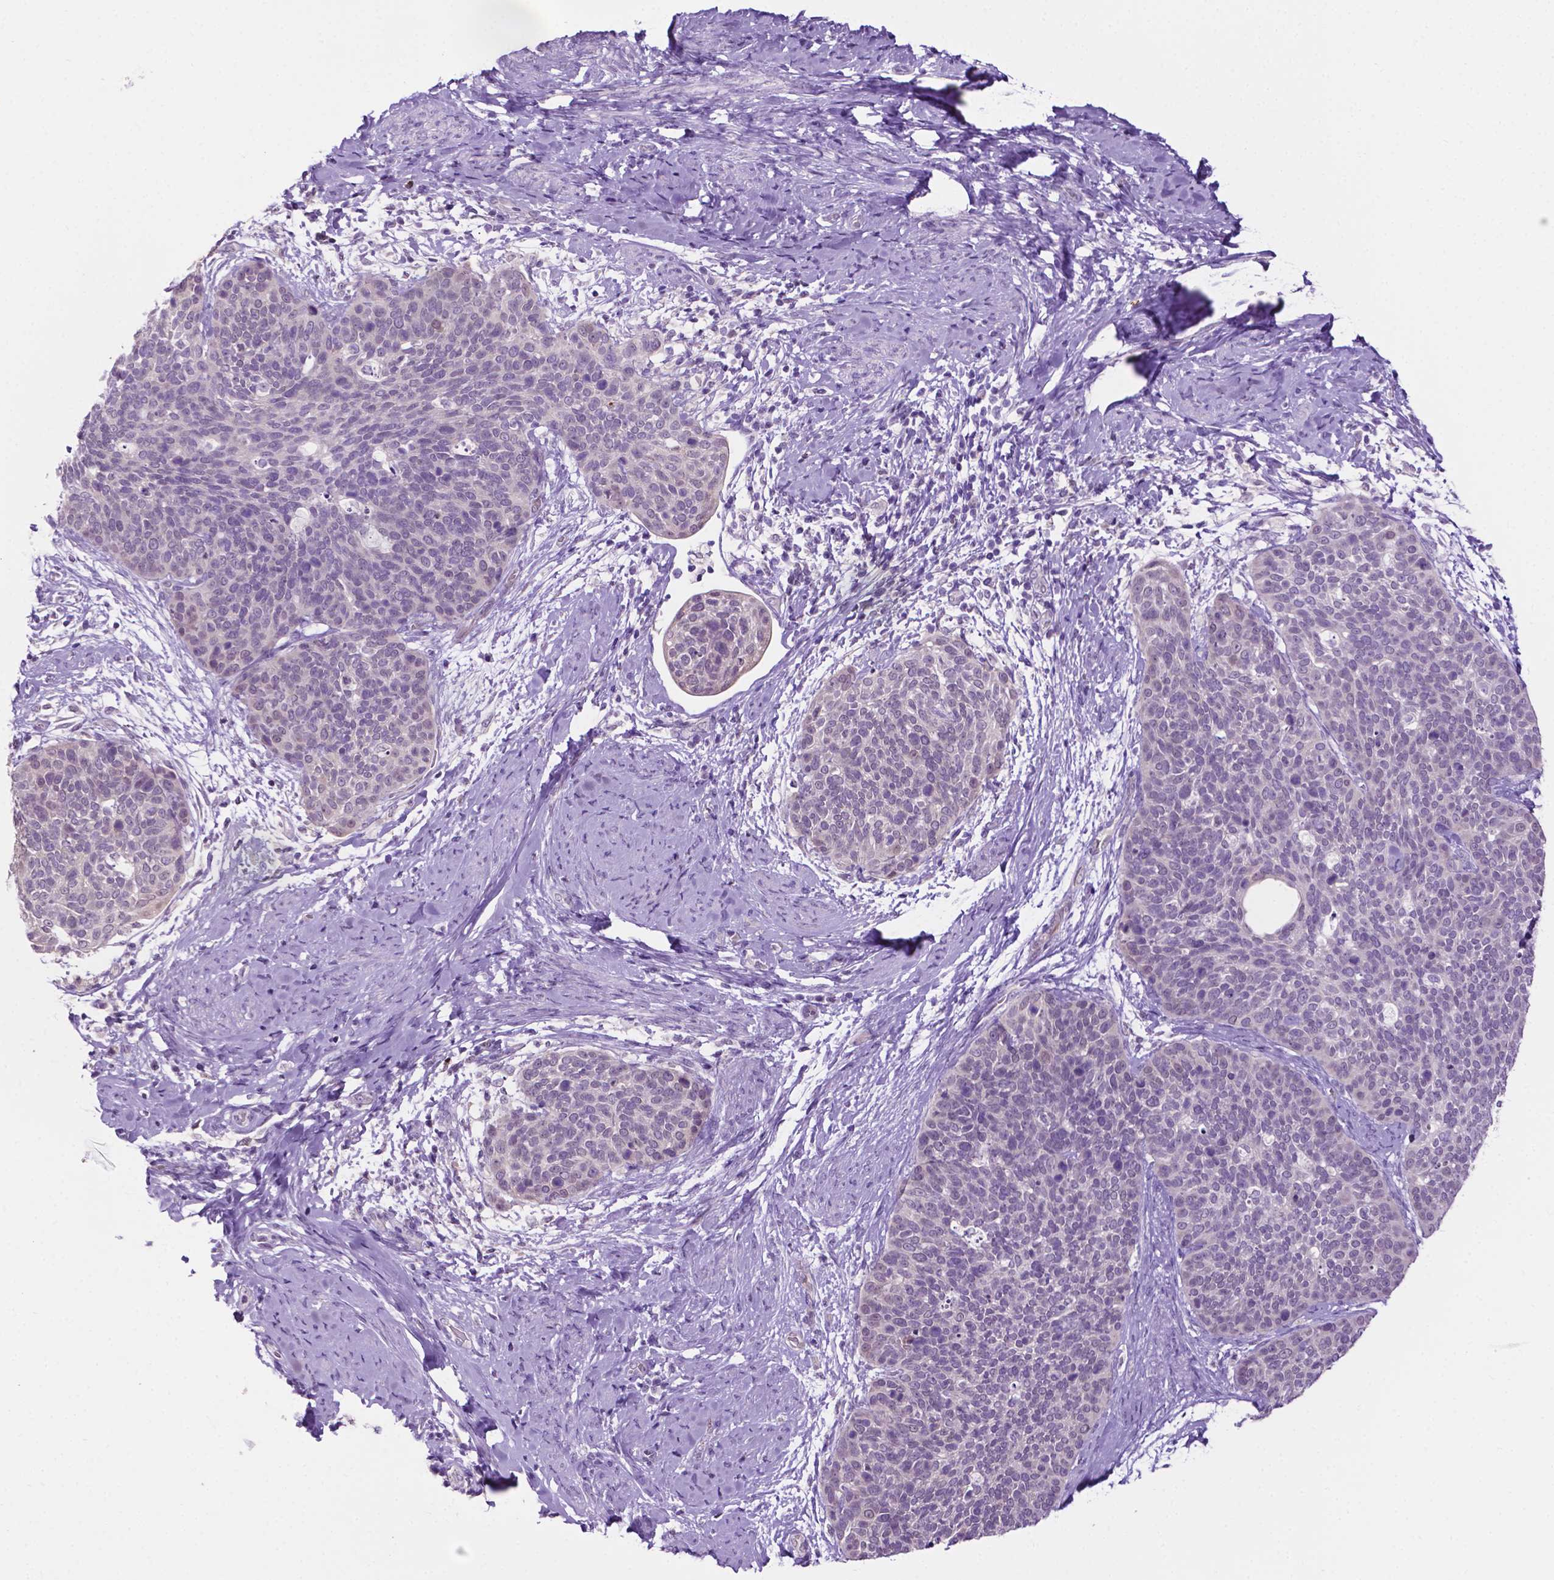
{"staining": {"intensity": "negative", "quantity": "none", "location": "none"}, "tissue": "cervical cancer", "cell_type": "Tumor cells", "image_type": "cancer", "snomed": [{"axis": "morphology", "description": "Squamous cell carcinoma, NOS"}, {"axis": "topography", "description": "Cervix"}], "caption": "This is an immunohistochemistry (IHC) photomicrograph of human cervical squamous cell carcinoma. There is no expression in tumor cells.", "gene": "MMP27", "patient": {"sex": "female", "age": 69}}